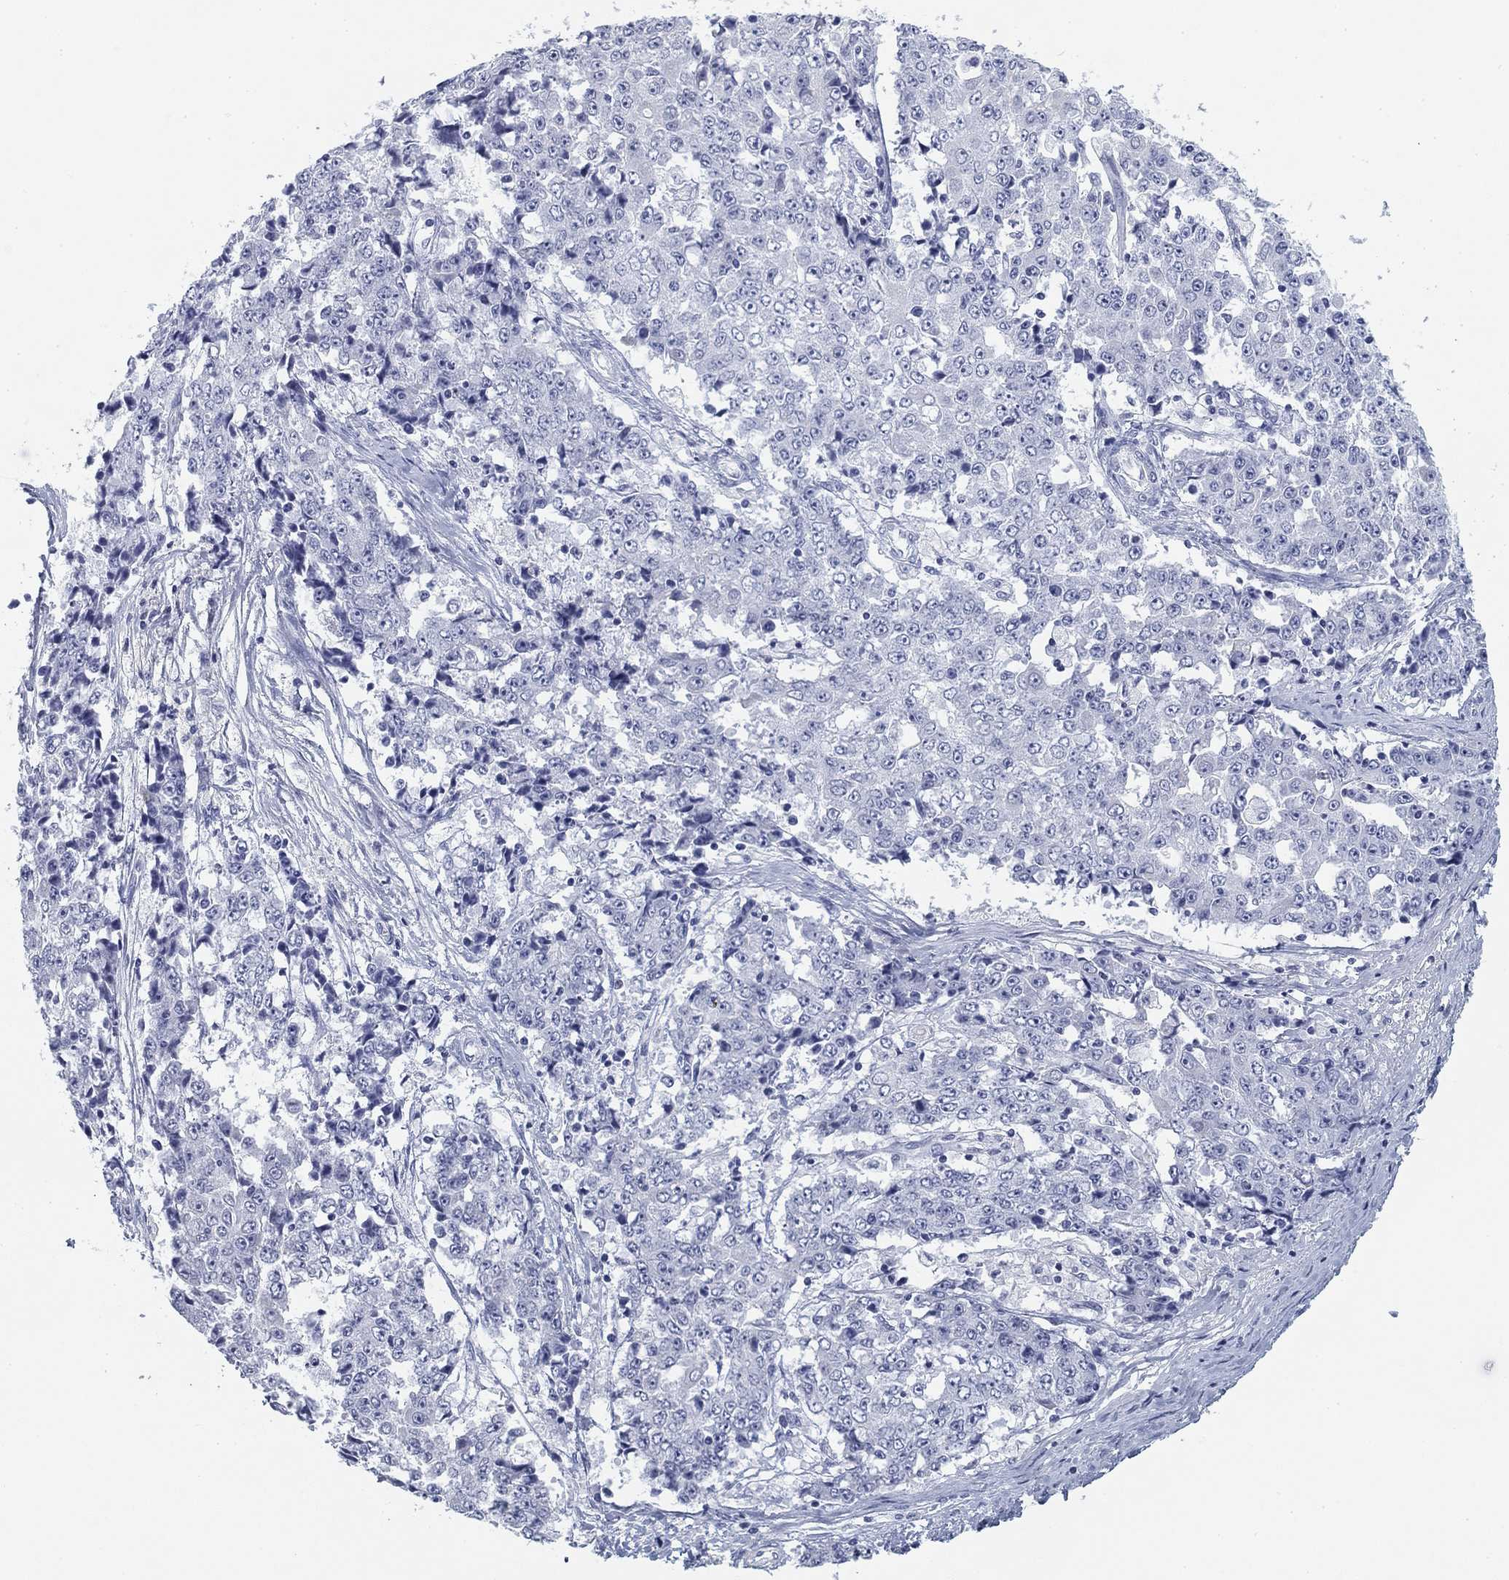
{"staining": {"intensity": "negative", "quantity": "none", "location": "none"}, "tissue": "ovarian cancer", "cell_type": "Tumor cells", "image_type": "cancer", "snomed": [{"axis": "morphology", "description": "Carcinoma, endometroid"}, {"axis": "topography", "description": "Ovary"}], "caption": "A histopathology image of human ovarian cancer is negative for staining in tumor cells.", "gene": "CD79B", "patient": {"sex": "female", "age": 42}}